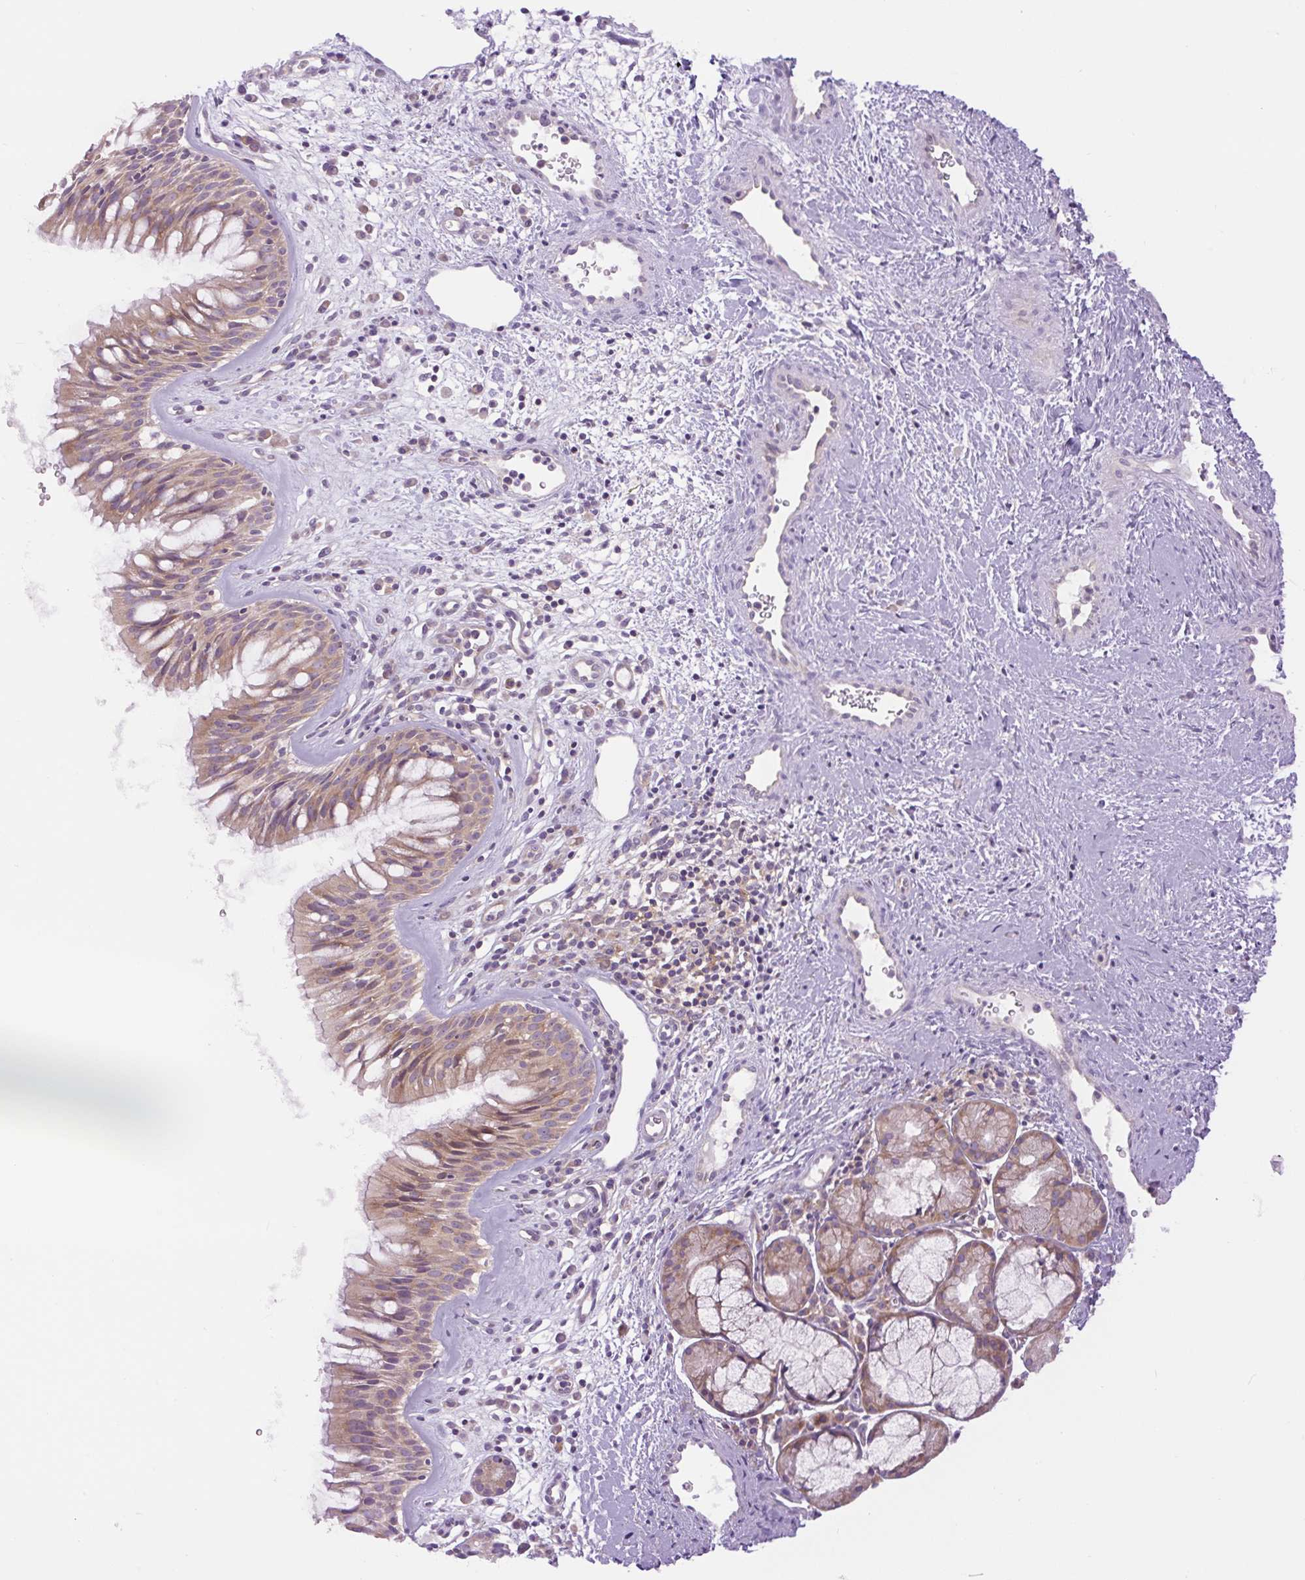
{"staining": {"intensity": "moderate", "quantity": ">75%", "location": "cytoplasmic/membranous"}, "tissue": "nasopharynx", "cell_type": "Respiratory epithelial cells", "image_type": "normal", "snomed": [{"axis": "morphology", "description": "Normal tissue, NOS"}, {"axis": "topography", "description": "Nasopharynx"}], "caption": "IHC (DAB (3,3'-diaminobenzidine)) staining of unremarkable nasopharynx shows moderate cytoplasmic/membranous protein expression in about >75% of respiratory epithelial cells.", "gene": "MINK1", "patient": {"sex": "male", "age": 65}}